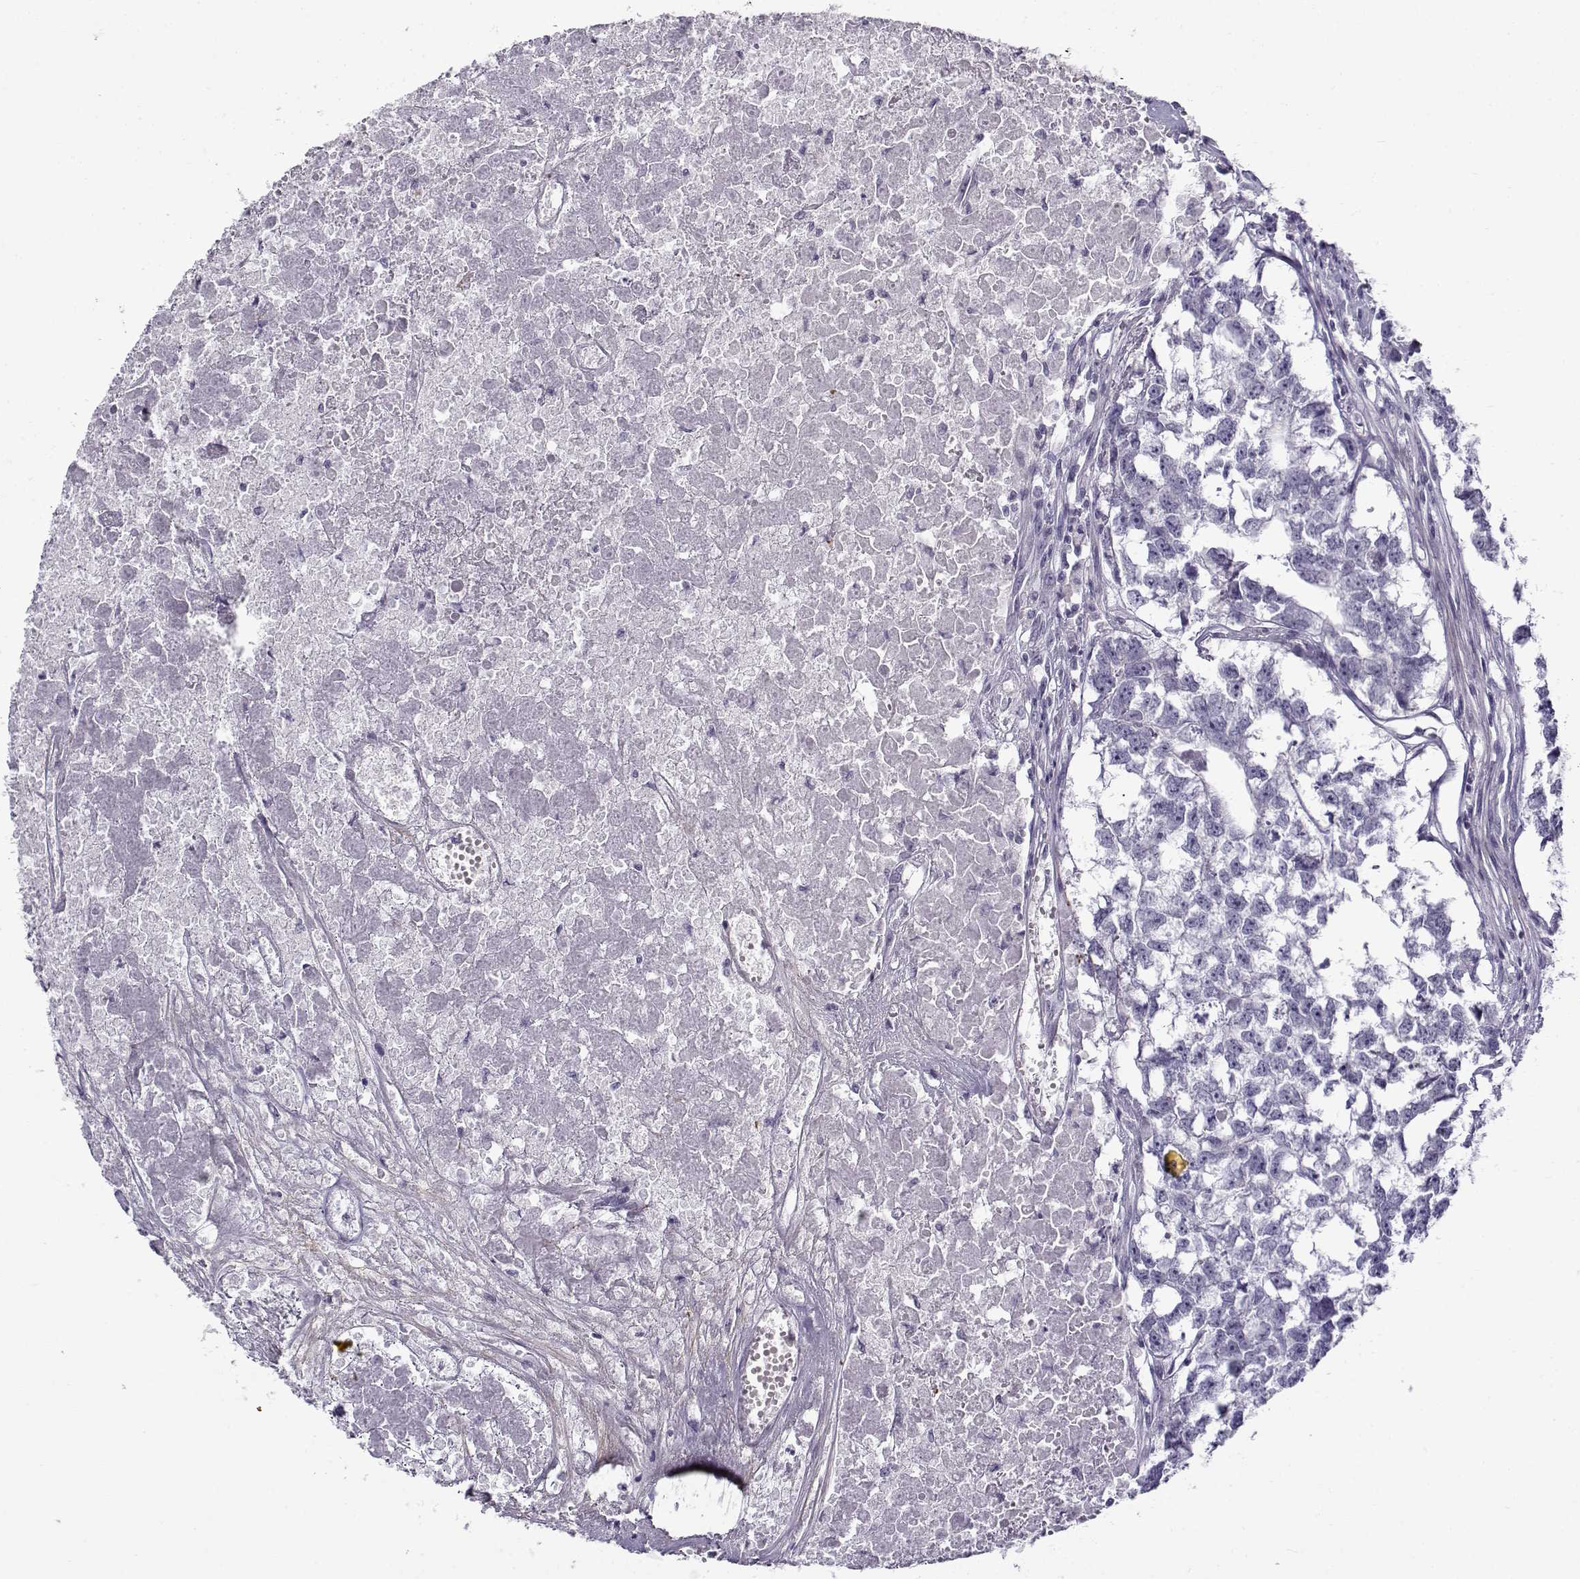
{"staining": {"intensity": "negative", "quantity": "none", "location": "none"}, "tissue": "testis cancer", "cell_type": "Tumor cells", "image_type": "cancer", "snomed": [{"axis": "morphology", "description": "Carcinoma, Embryonal, NOS"}, {"axis": "morphology", "description": "Teratoma, malignant, NOS"}, {"axis": "topography", "description": "Testis"}], "caption": "Tumor cells show no significant staining in testis embryonal carcinoma. The staining was performed using DAB to visualize the protein expression in brown, while the nuclei were stained in blue with hematoxylin (Magnification: 20x).", "gene": "GTSF1L", "patient": {"sex": "male", "age": 44}}